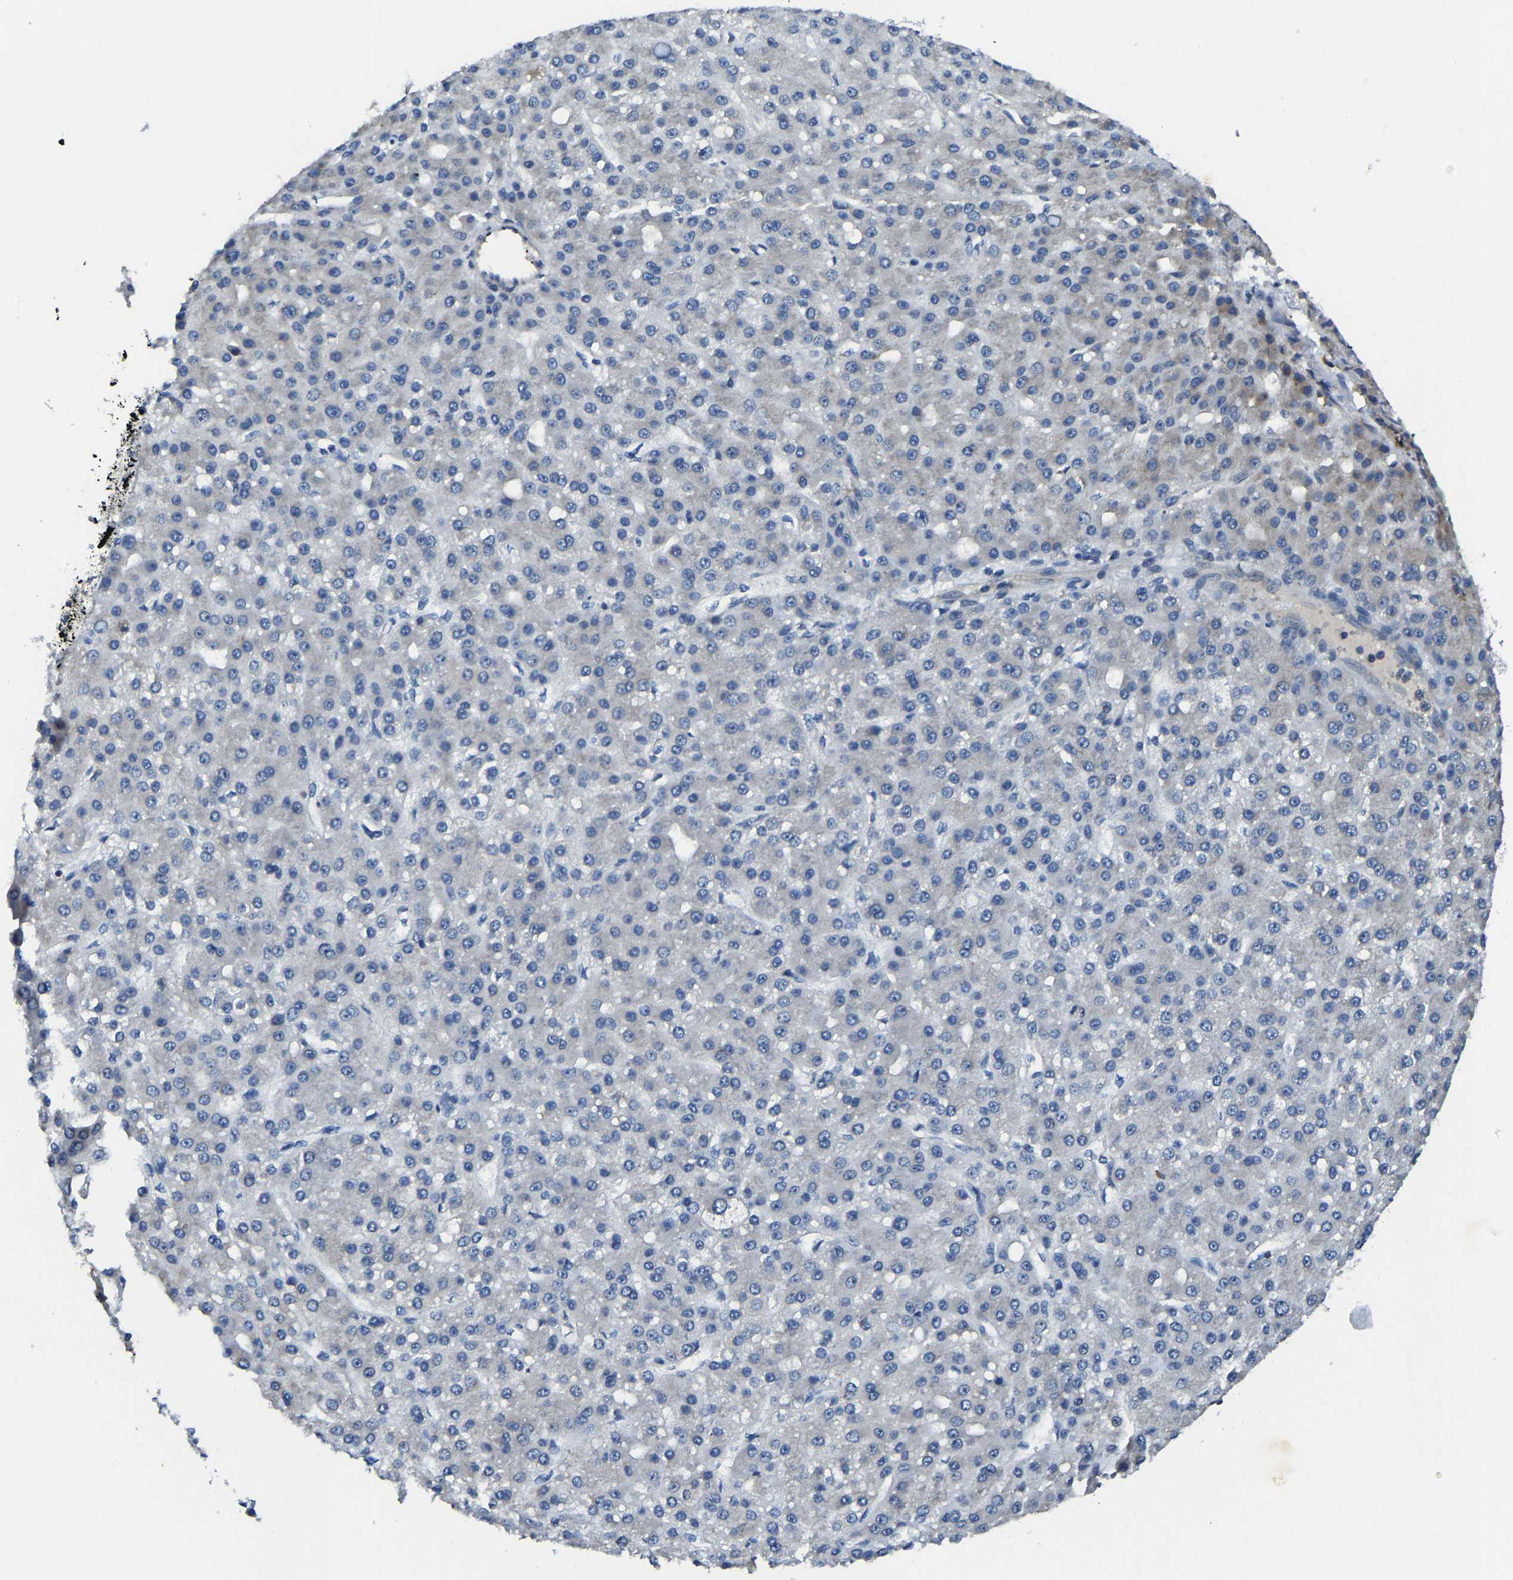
{"staining": {"intensity": "negative", "quantity": "none", "location": "none"}, "tissue": "liver cancer", "cell_type": "Tumor cells", "image_type": "cancer", "snomed": [{"axis": "morphology", "description": "Carcinoma, Hepatocellular, NOS"}, {"axis": "topography", "description": "Liver"}], "caption": "Immunohistochemistry of human liver cancer (hepatocellular carcinoma) shows no expression in tumor cells. (DAB IHC, high magnification).", "gene": "G3BP2", "patient": {"sex": "male", "age": 67}}